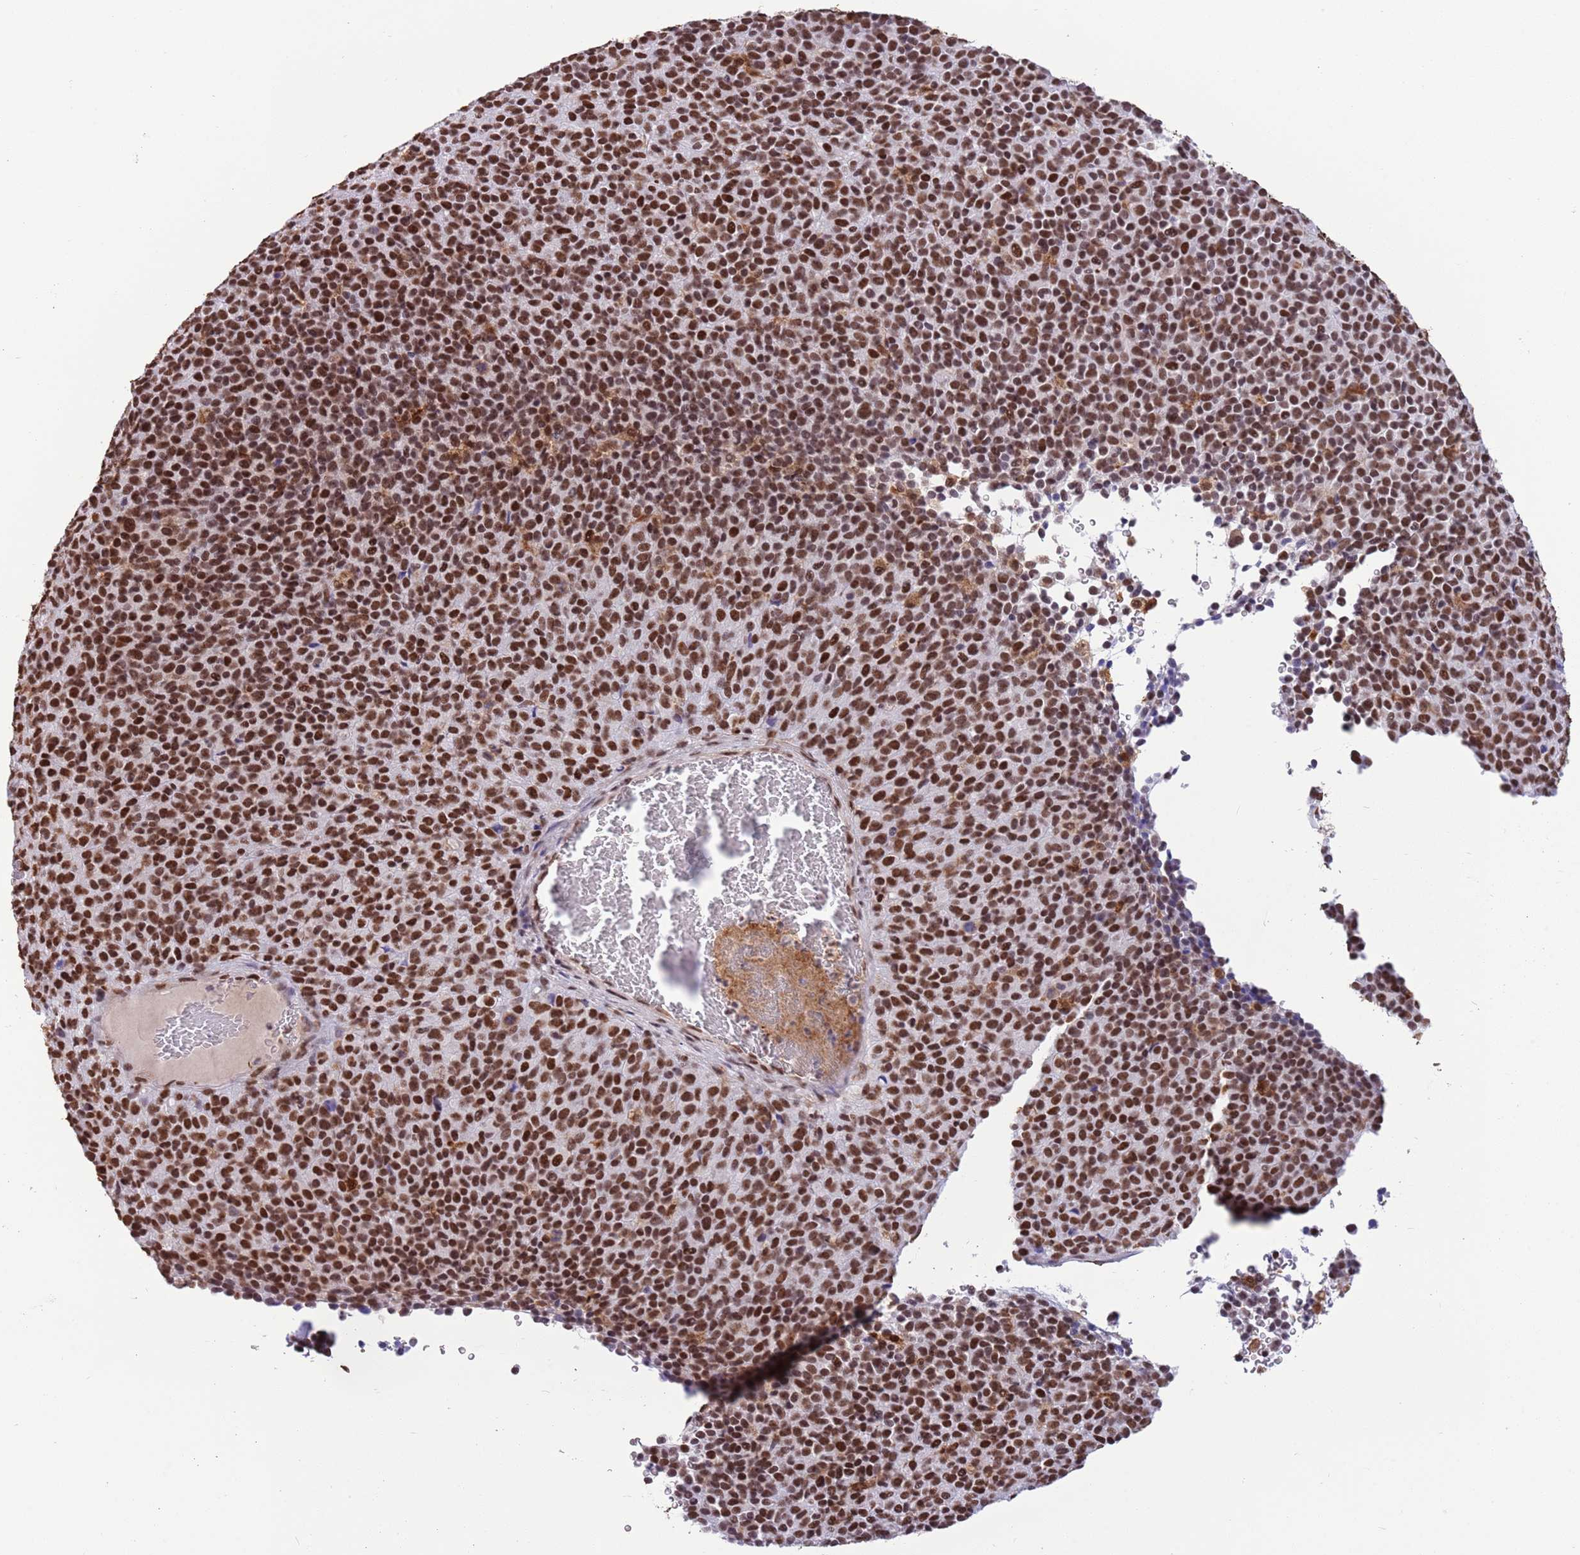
{"staining": {"intensity": "strong", "quantity": ">75%", "location": "nuclear"}, "tissue": "melanoma", "cell_type": "Tumor cells", "image_type": "cancer", "snomed": [{"axis": "morphology", "description": "Malignant melanoma, Metastatic site"}, {"axis": "topography", "description": "Brain"}], "caption": "Immunohistochemical staining of human malignant melanoma (metastatic site) reveals high levels of strong nuclear positivity in about >75% of tumor cells.", "gene": "TRIM32", "patient": {"sex": "female", "age": 56}}